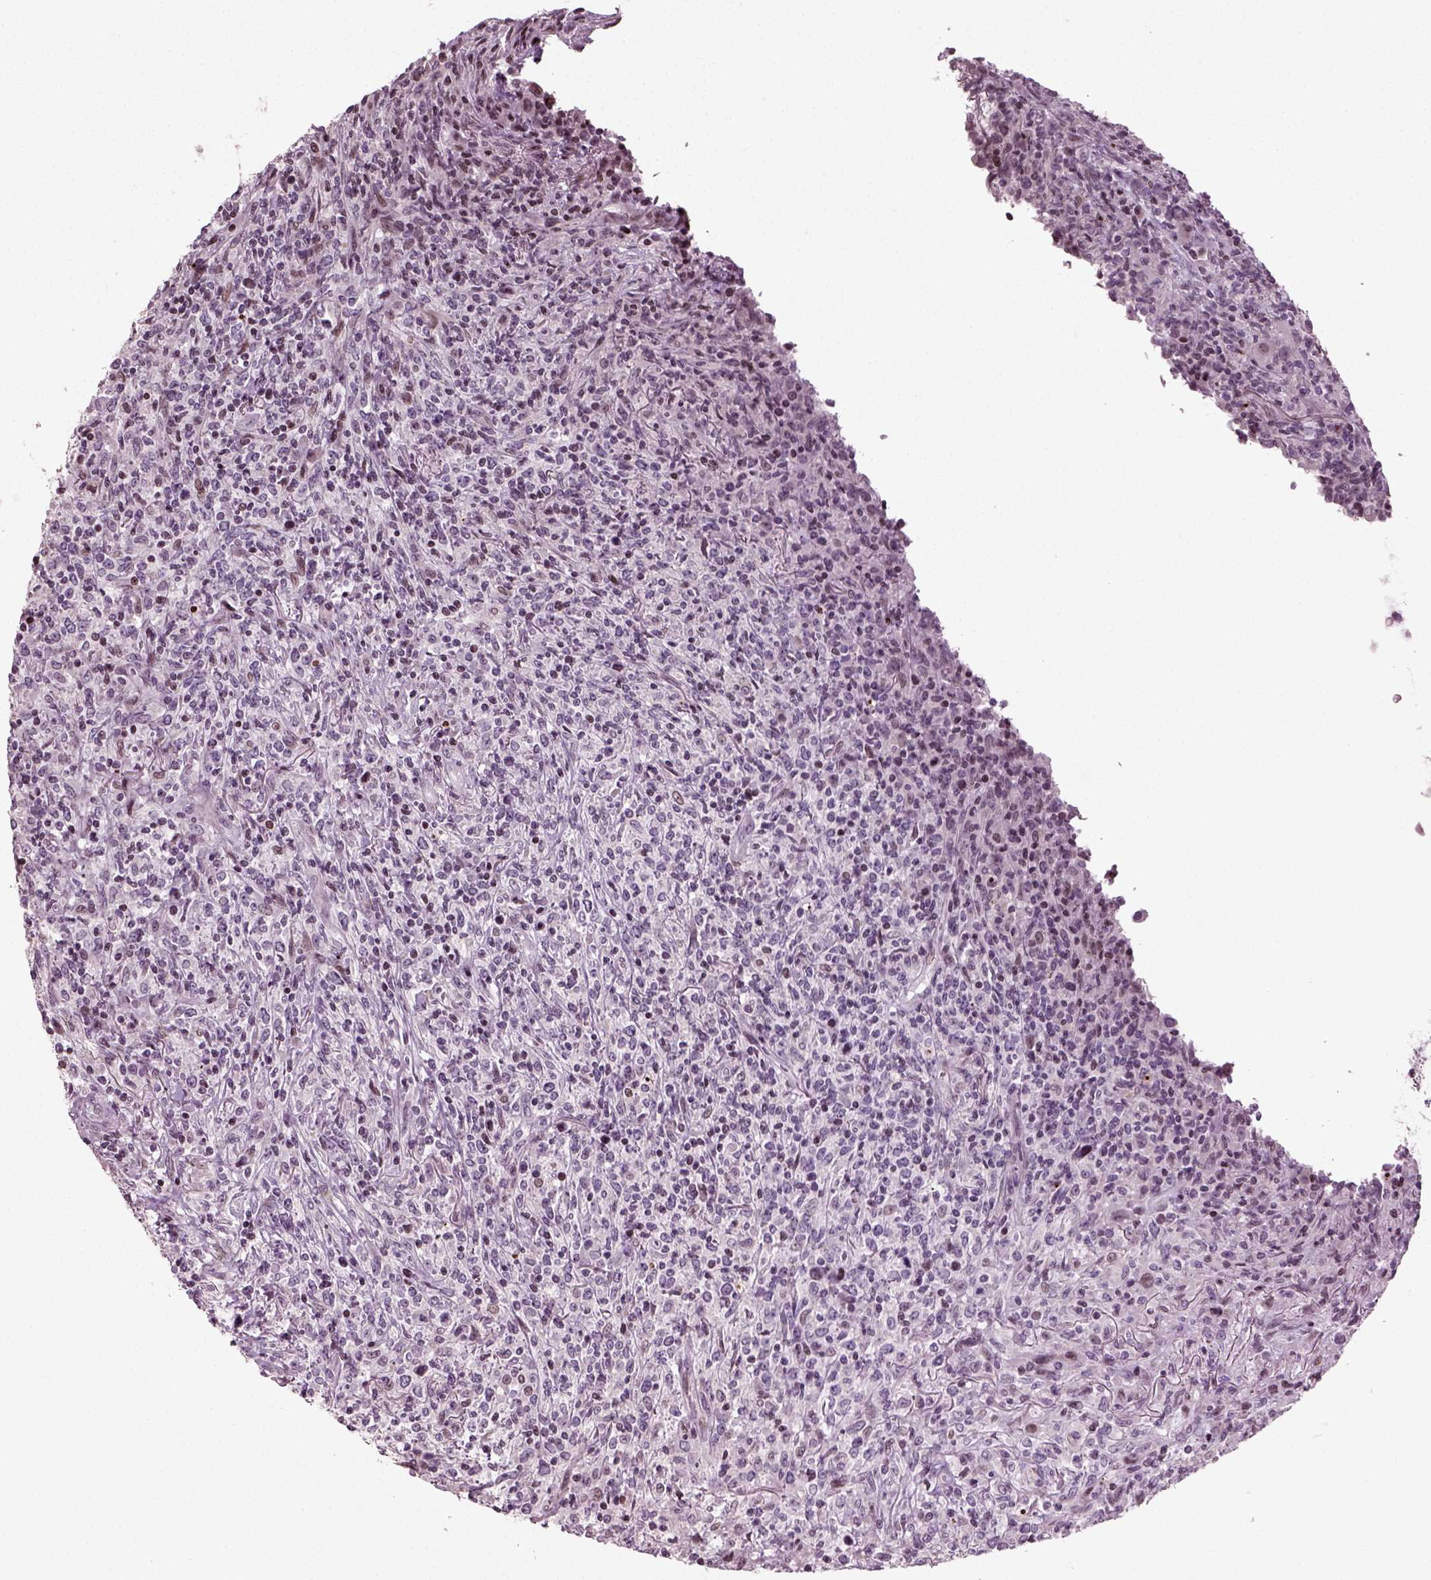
{"staining": {"intensity": "negative", "quantity": "none", "location": "none"}, "tissue": "lymphoma", "cell_type": "Tumor cells", "image_type": "cancer", "snomed": [{"axis": "morphology", "description": "Malignant lymphoma, non-Hodgkin's type, High grade"}, {"axis": "topography", "description": "Lung"}], "caption": "Lymphoma was stained to show a protein in brown. There is no significant expression in tumor cells. (DAB (3,3'-diaminobenzidine) immunohistochemistry with hematoxylin counter stain).", "gene": "HEYL", "patient": {"sex": "male", "age": 79}}